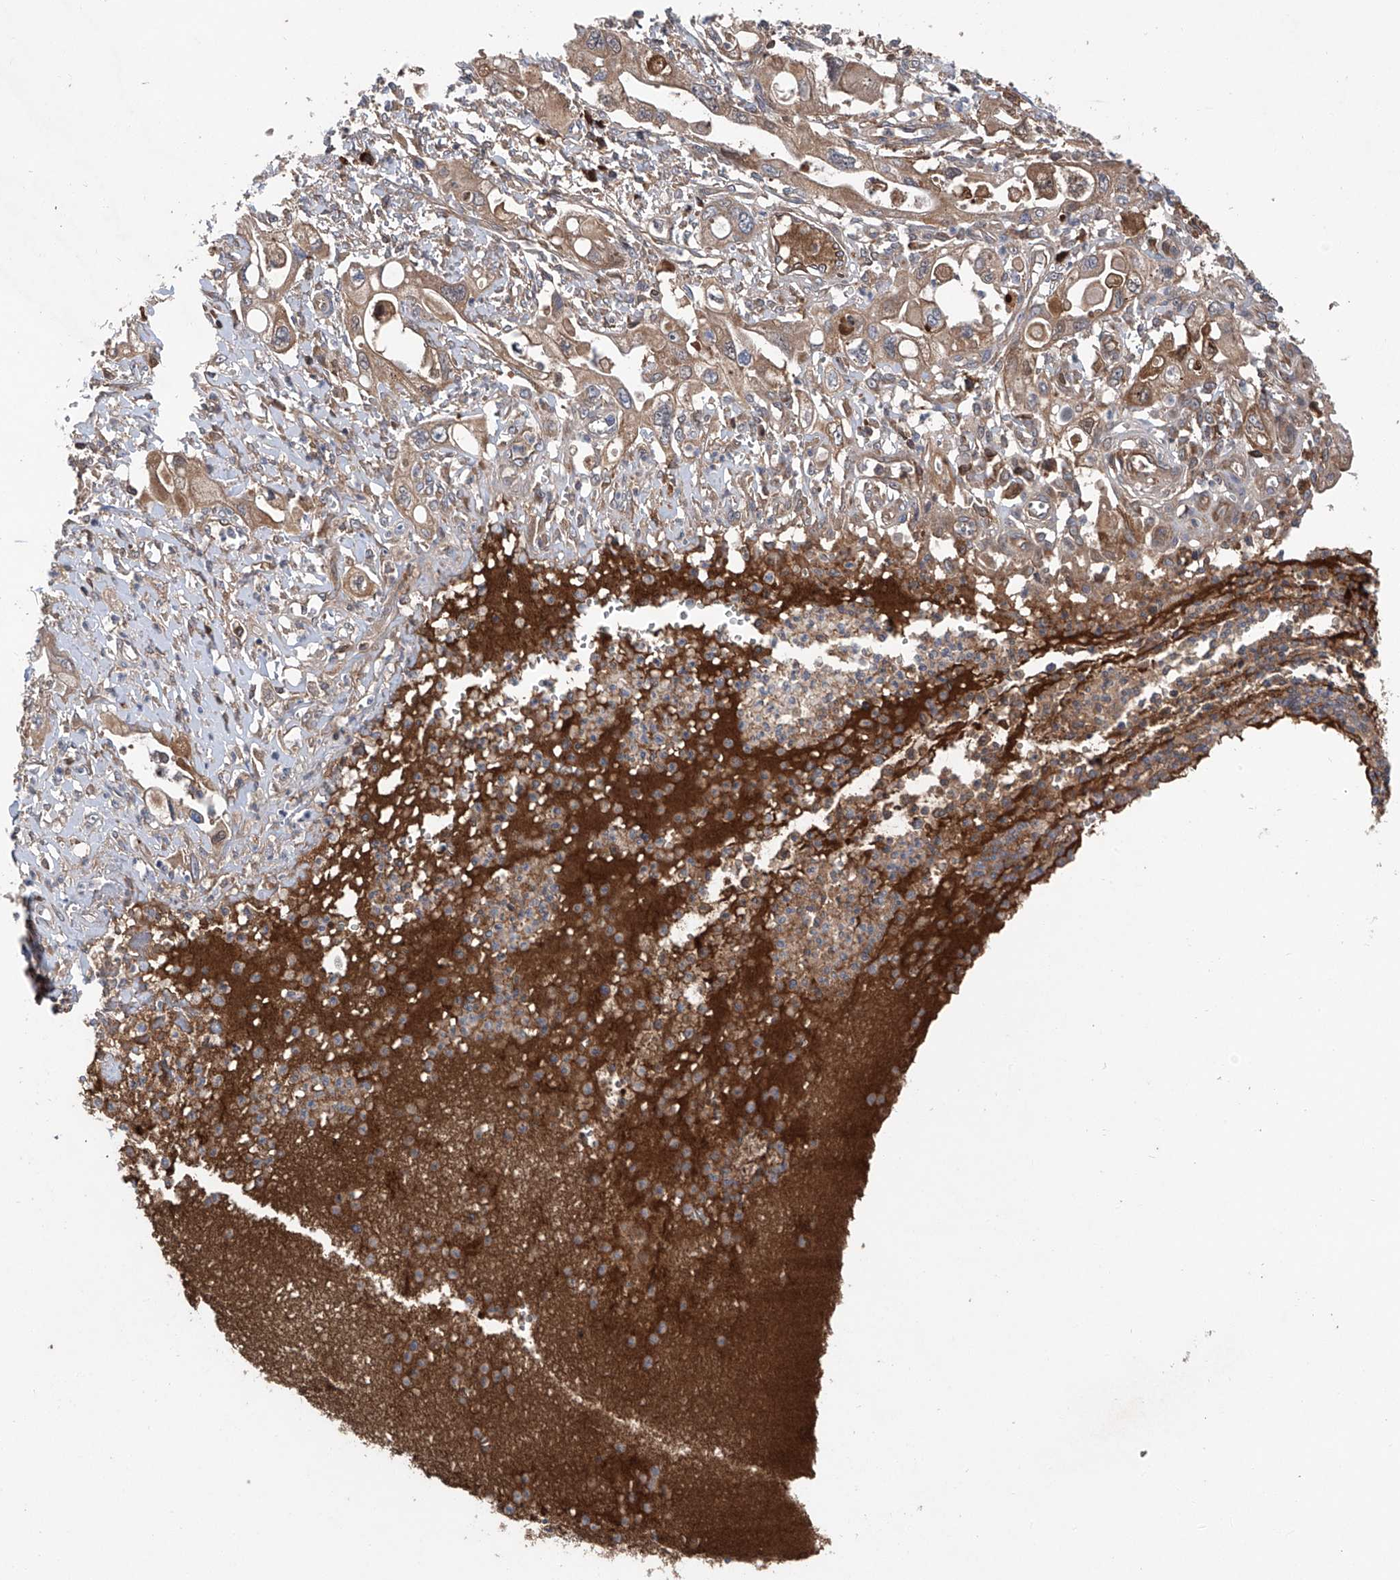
{"staining": {"intensity": "moderate", "quantity": ">75%", "location": "cytoplasmic/membranous"}, "tissue": "pancreatic cancer", "cell_type": "Tumor cells", "image_type": "cancer", "snomed": [{"axis": "morphology", "description": "Adenocarcinoma, NOS"}, {"axis": "topography", "description": "Pancreas"}], "caption": "Immunohistochemistry staining of pancreatic cancer (adenocarcinoma), which shows medium levels of moderate cytoplasmic/membranous positivity in about >75% of tumor cells indicating moderate cytoplasmic/membranous protein expression. The staining was performed using DAB (brown) for protein detection and nuclei were counterstained in hematoxylin (blue).", "gene": "ASCC3", "patient": {"sex": "male", "age": 68}}